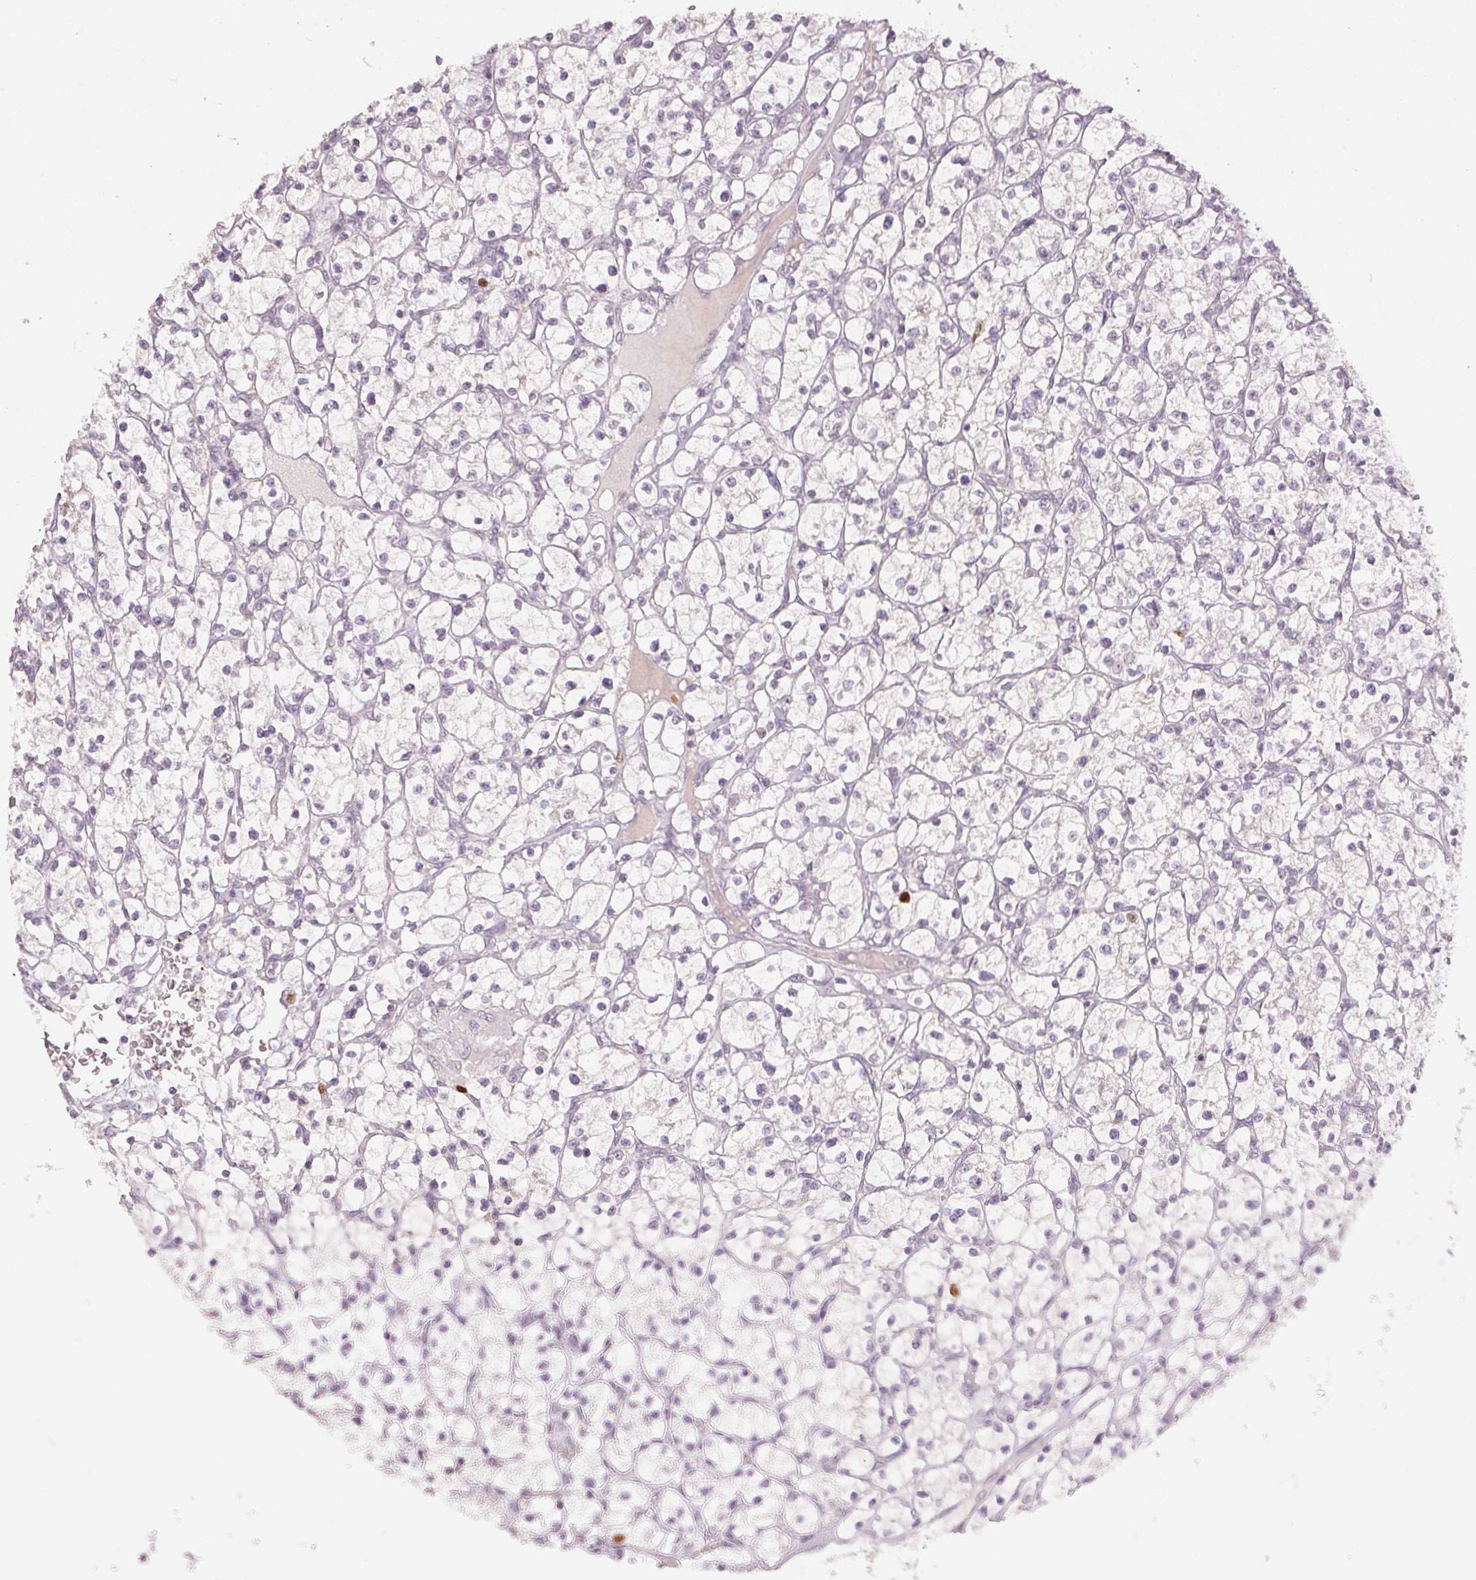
{"staining": {"intensity": "strong", "quantity": "<25%", "location": "nuclear"}, "tissue": "renal cancer", "cell_type": "Tumor cells", "image_type": "cancer", "snomed": [{"axis": "morphology", "description": "Adenocarcinoma, NOS"}, {"axis": "topography", "description": "Kidney"}], "caption": "Tumor cells reveal medium levels of strong nuclear positivity in approximately <25% of cells in human adenocarcinoma (renal).", "gene": "ANLN", "patient": {"sex": "female", "age": 64}}